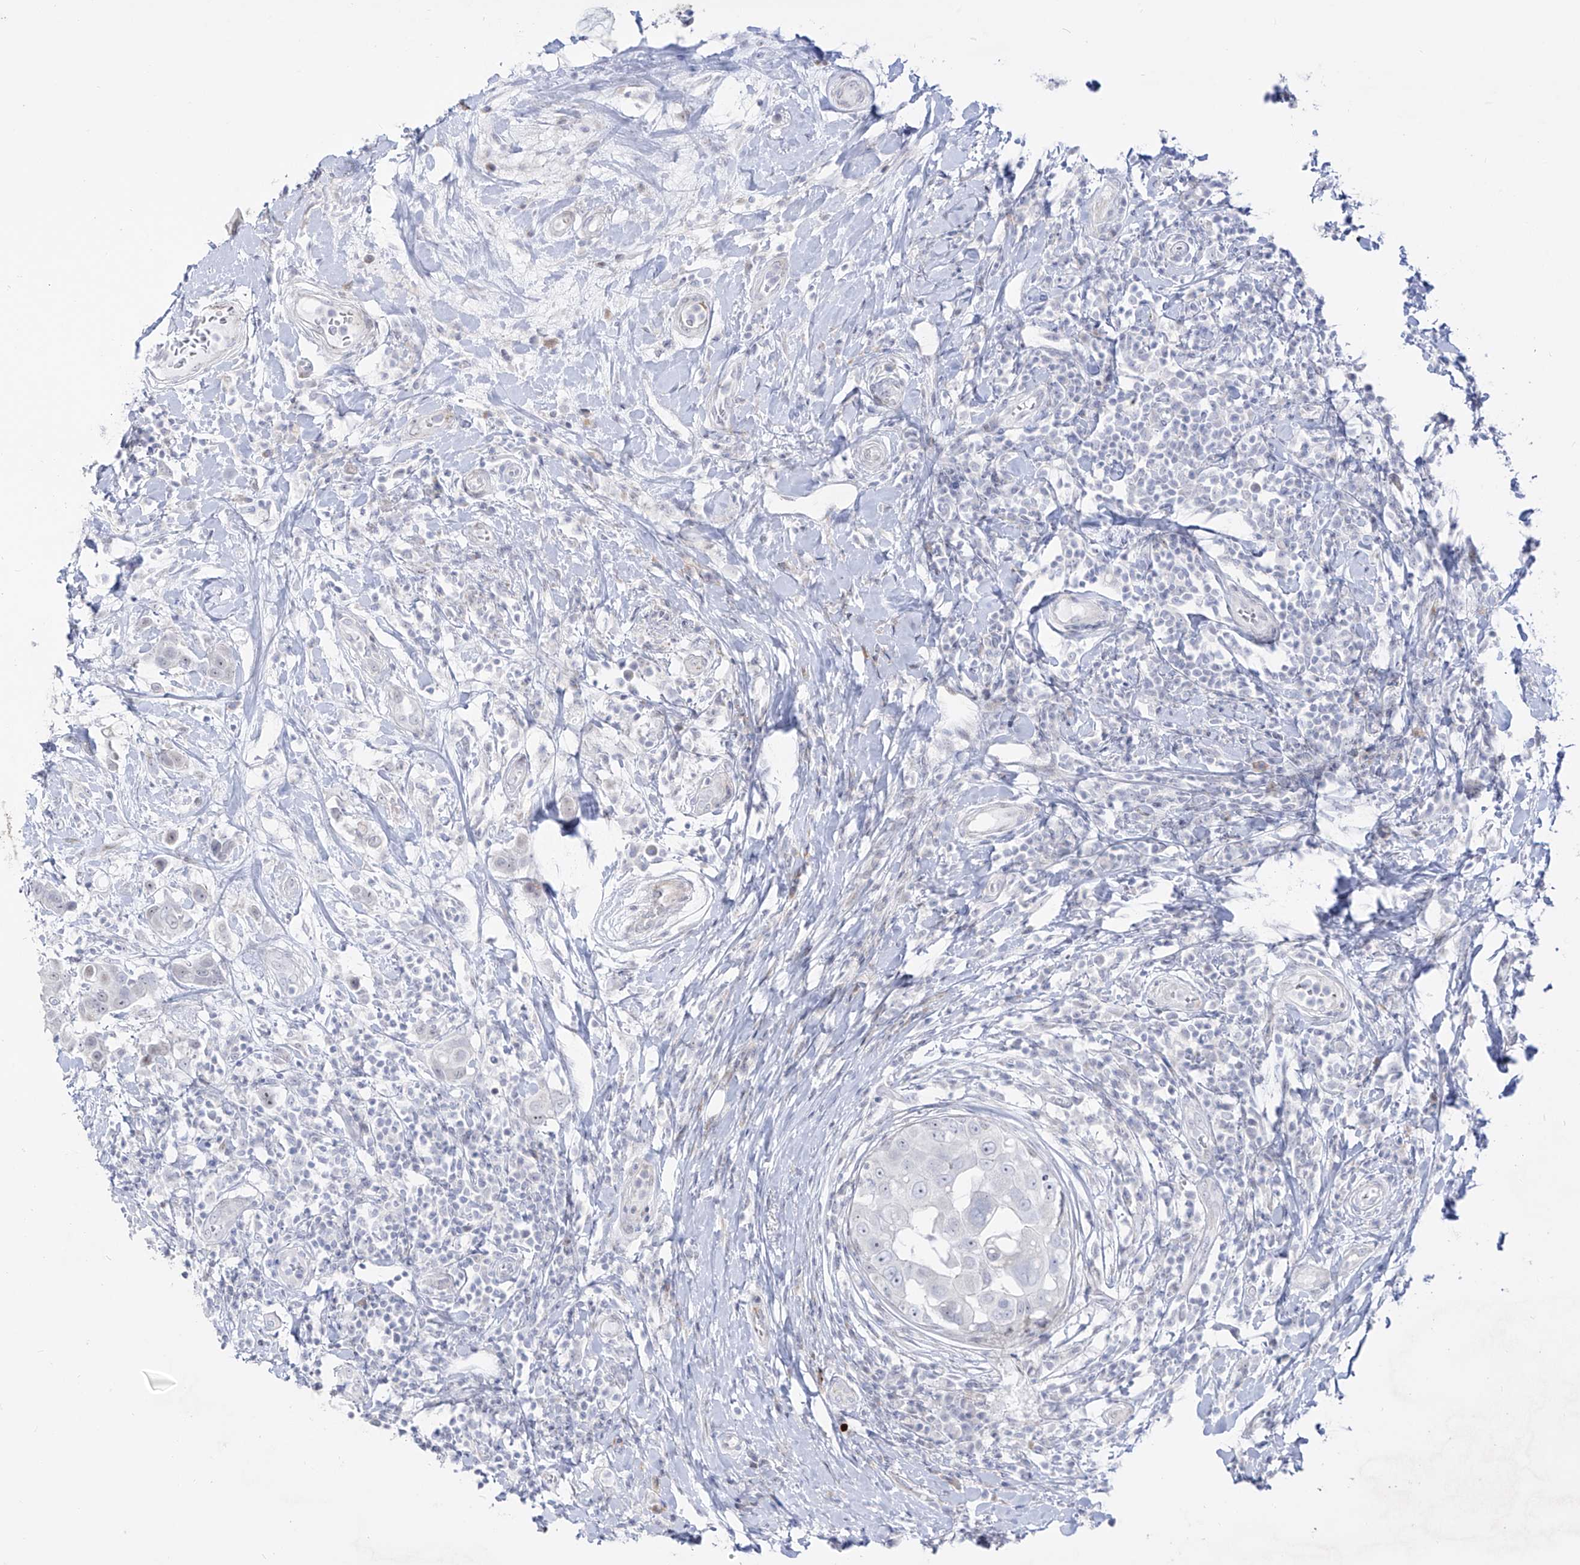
{"staining": {"intensity": "negative", "quantity": "none", "location": "none"}, "tissue": "breast cancer", "cell_type": "Tumor cells", "image_type": "cancer", "snomed": [{"axis": "morphology", "description": "Duct carcinoma"}, {"axis": "topography", "description": "Breast"}], "caption": "Micrograph shows no significant protein positivity in tumor cells of invasive ductal carcinoma (breast).", "gene": "ZNF180", "patient": {"sex": "female", "age": 27}}